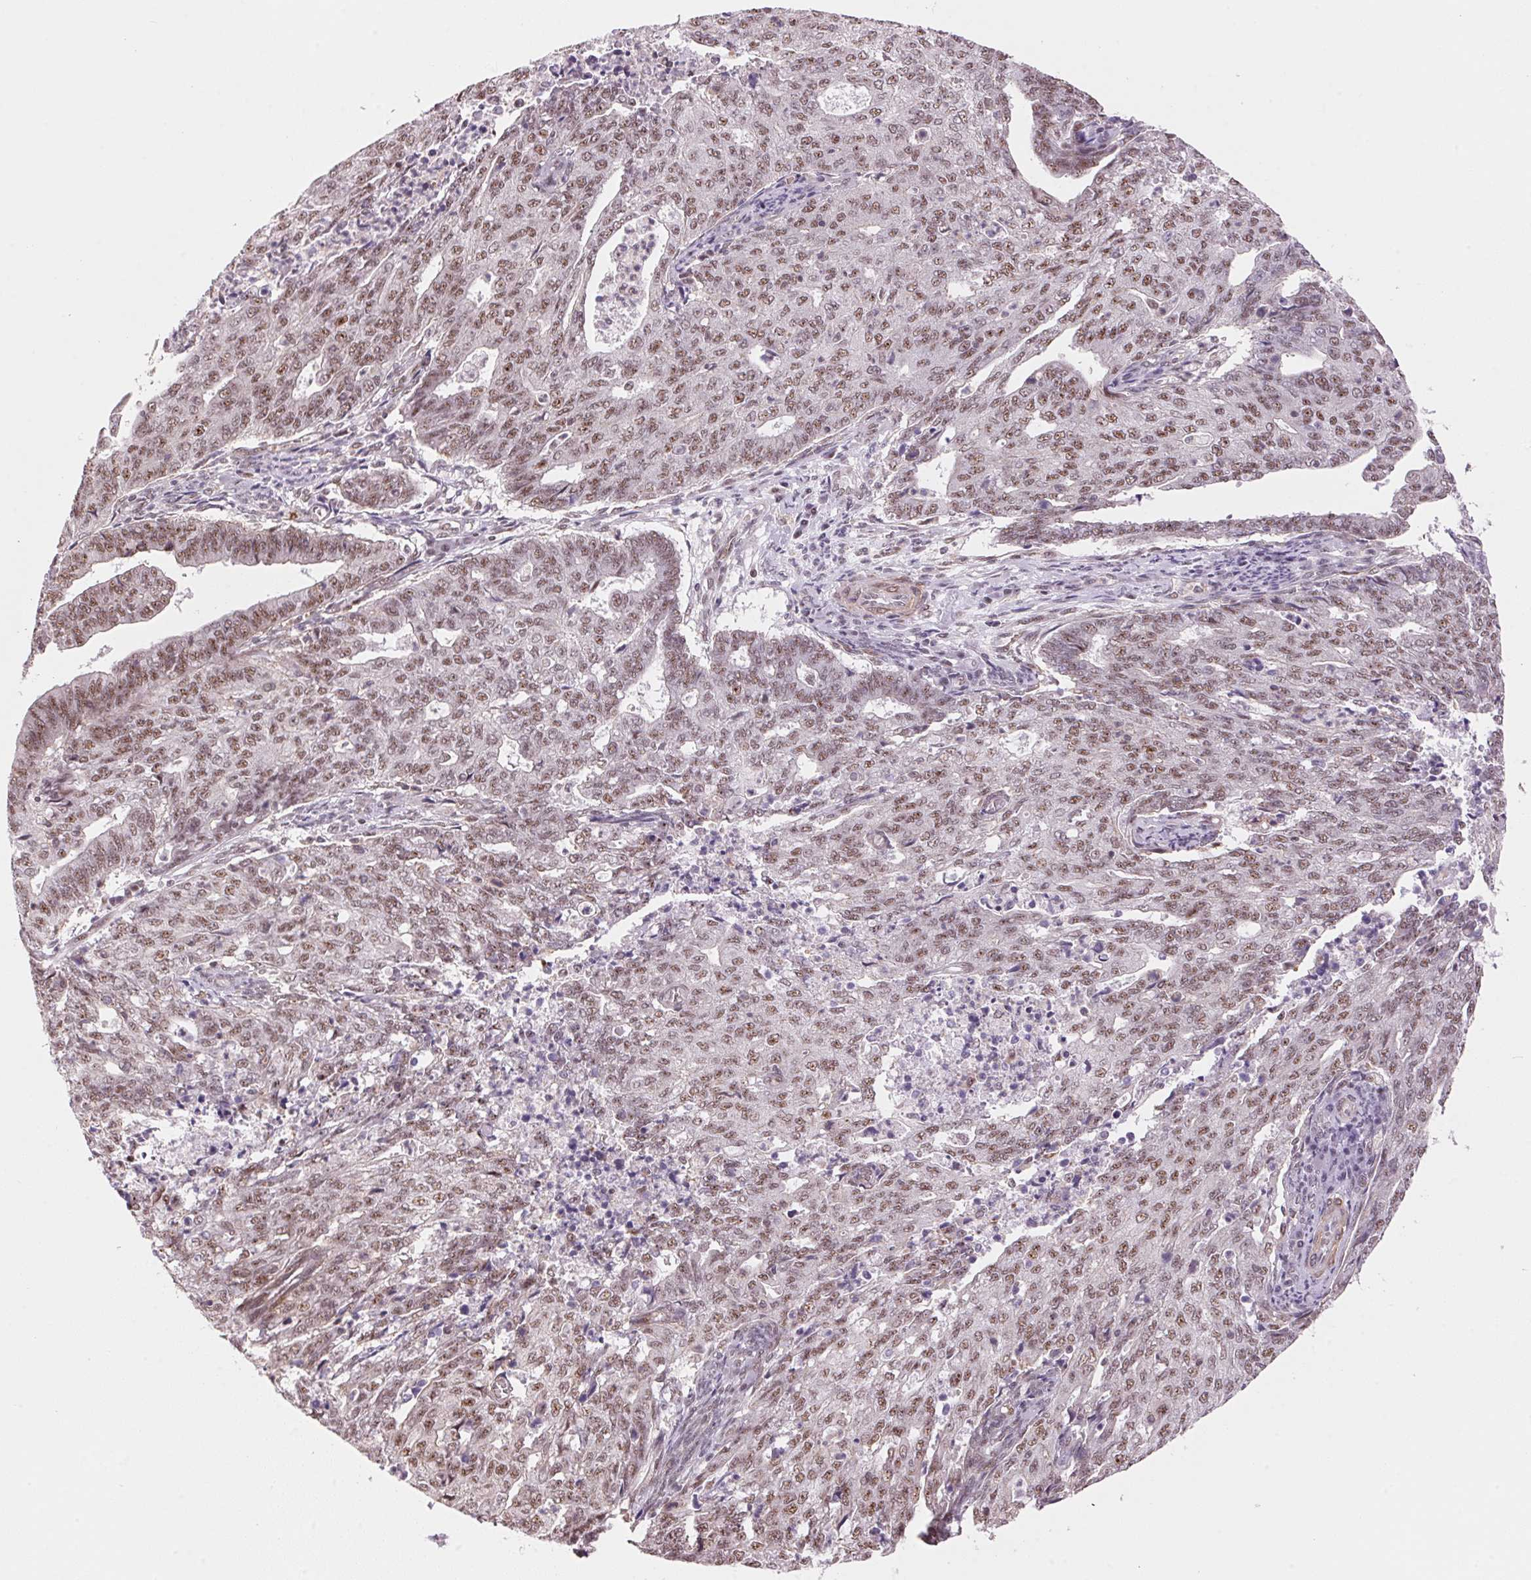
{"staining": {"intensity": "moderate", "quantity": ">75%", "location": "nuclear"}, "tissue": "endometrial cancer", "cell_type": "Tumor cells", "image_type": "cancer", "snomed": [{"axis": "morphology", "description": "Adenocarcinoma, NOS"}, {"axis": "topography", "description": "Endometrium"}], "caption": "Immunohistochemical staining of human endometrial adenocarcinoma shows medium levels of moderate nuclear expression in approximately >75% of tumor cells.", "gene": "HNRNPDL", "patient": {"sex": "female", "age": 82}}